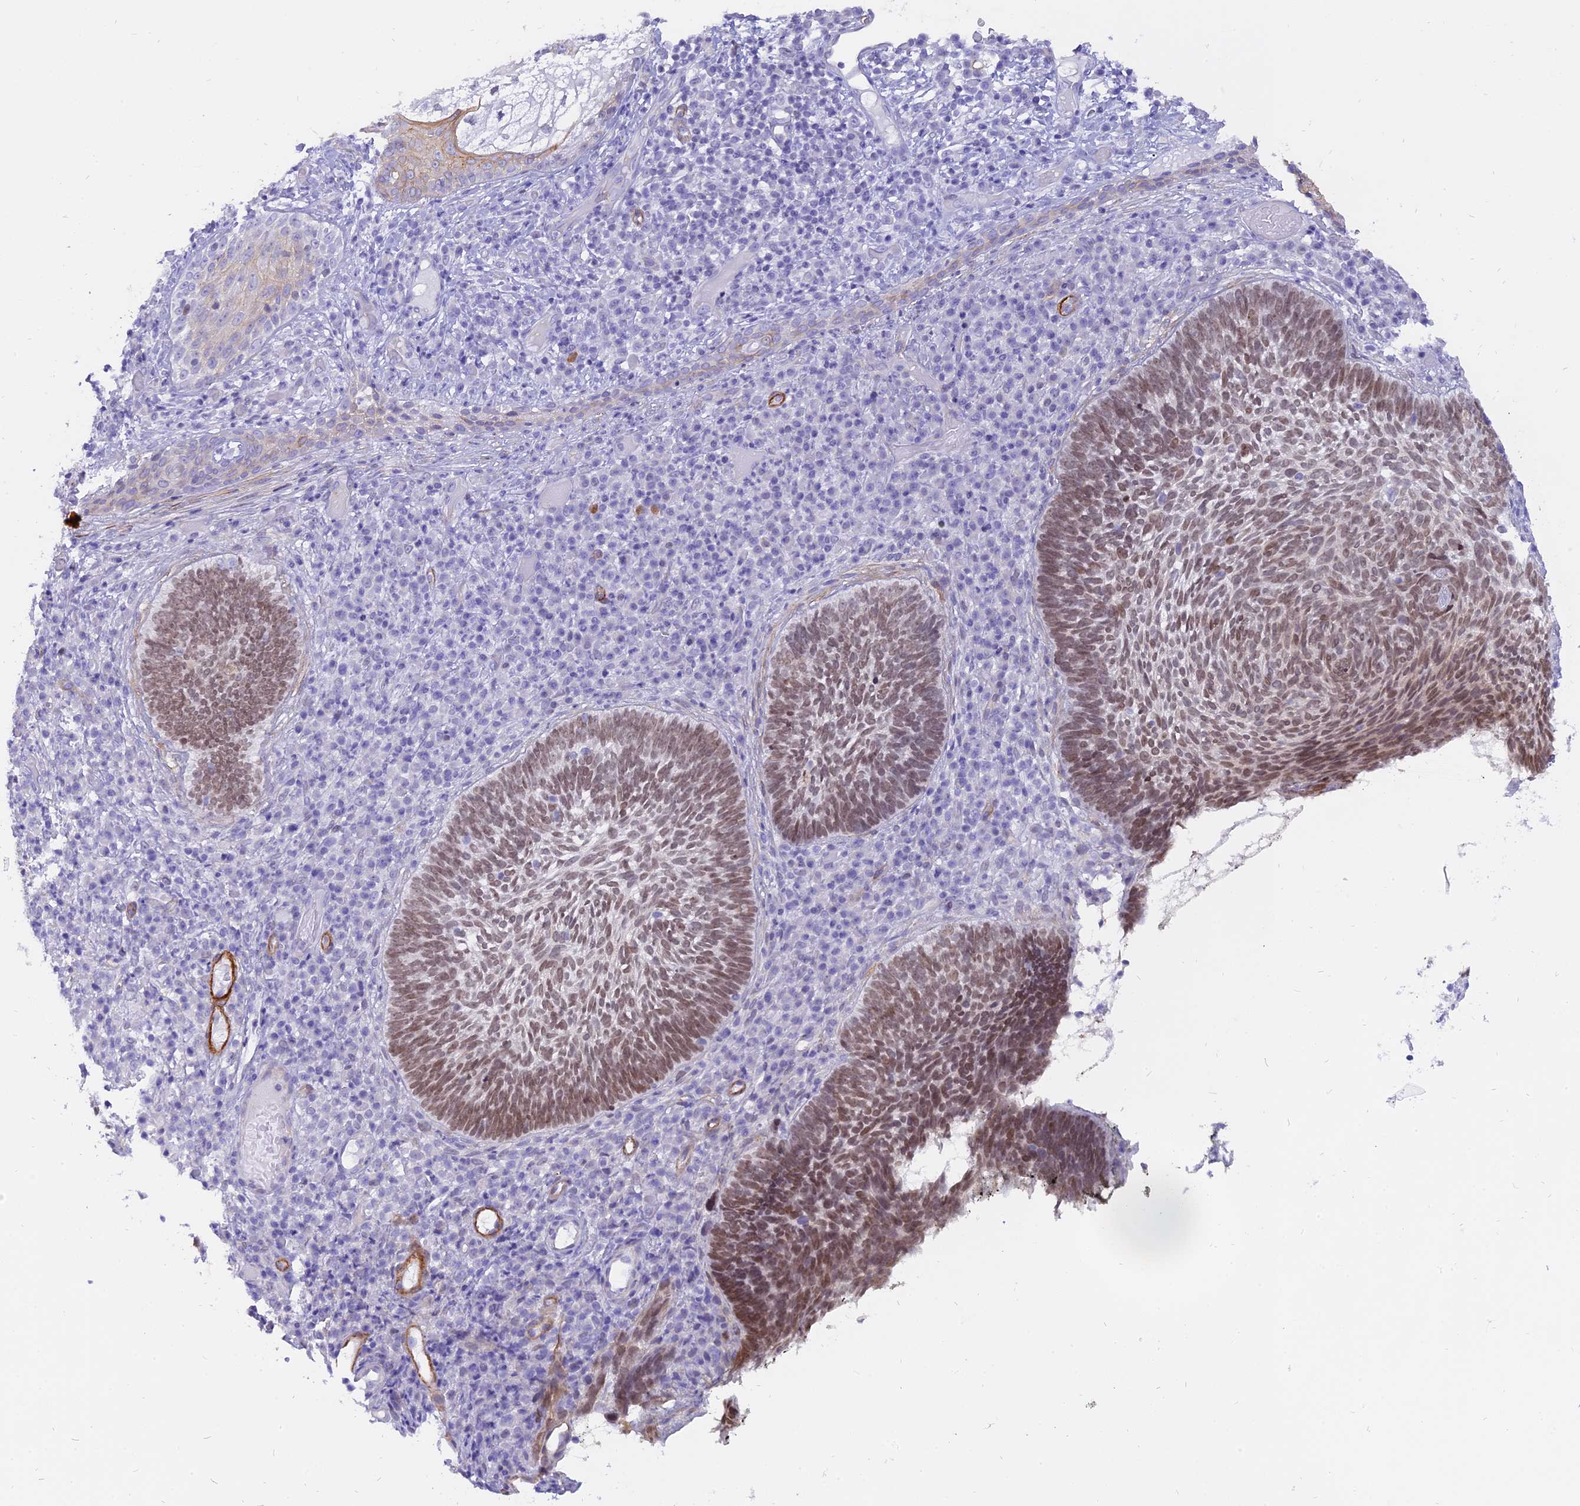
{"staining": {"intensity": "moderate", "quantity": ">75%", "location": "nuclear"}, "tissue": "skin cancer", "cell_type": "Tumor cells", "image_type": "cancer", "snomed": [{"axis": "morphology", "description": "Basal cell carcinoma"}, {"axis": "topography", "description": "Skin"}], "caption": "The micrograph exhibits staining of skin cancer (basal cell carcinoma), revealing moderate nuclear protein expression (brown color) within tumor cells.", "gene": "CENPV", "patient": {"sex": "male", "age": 88}}